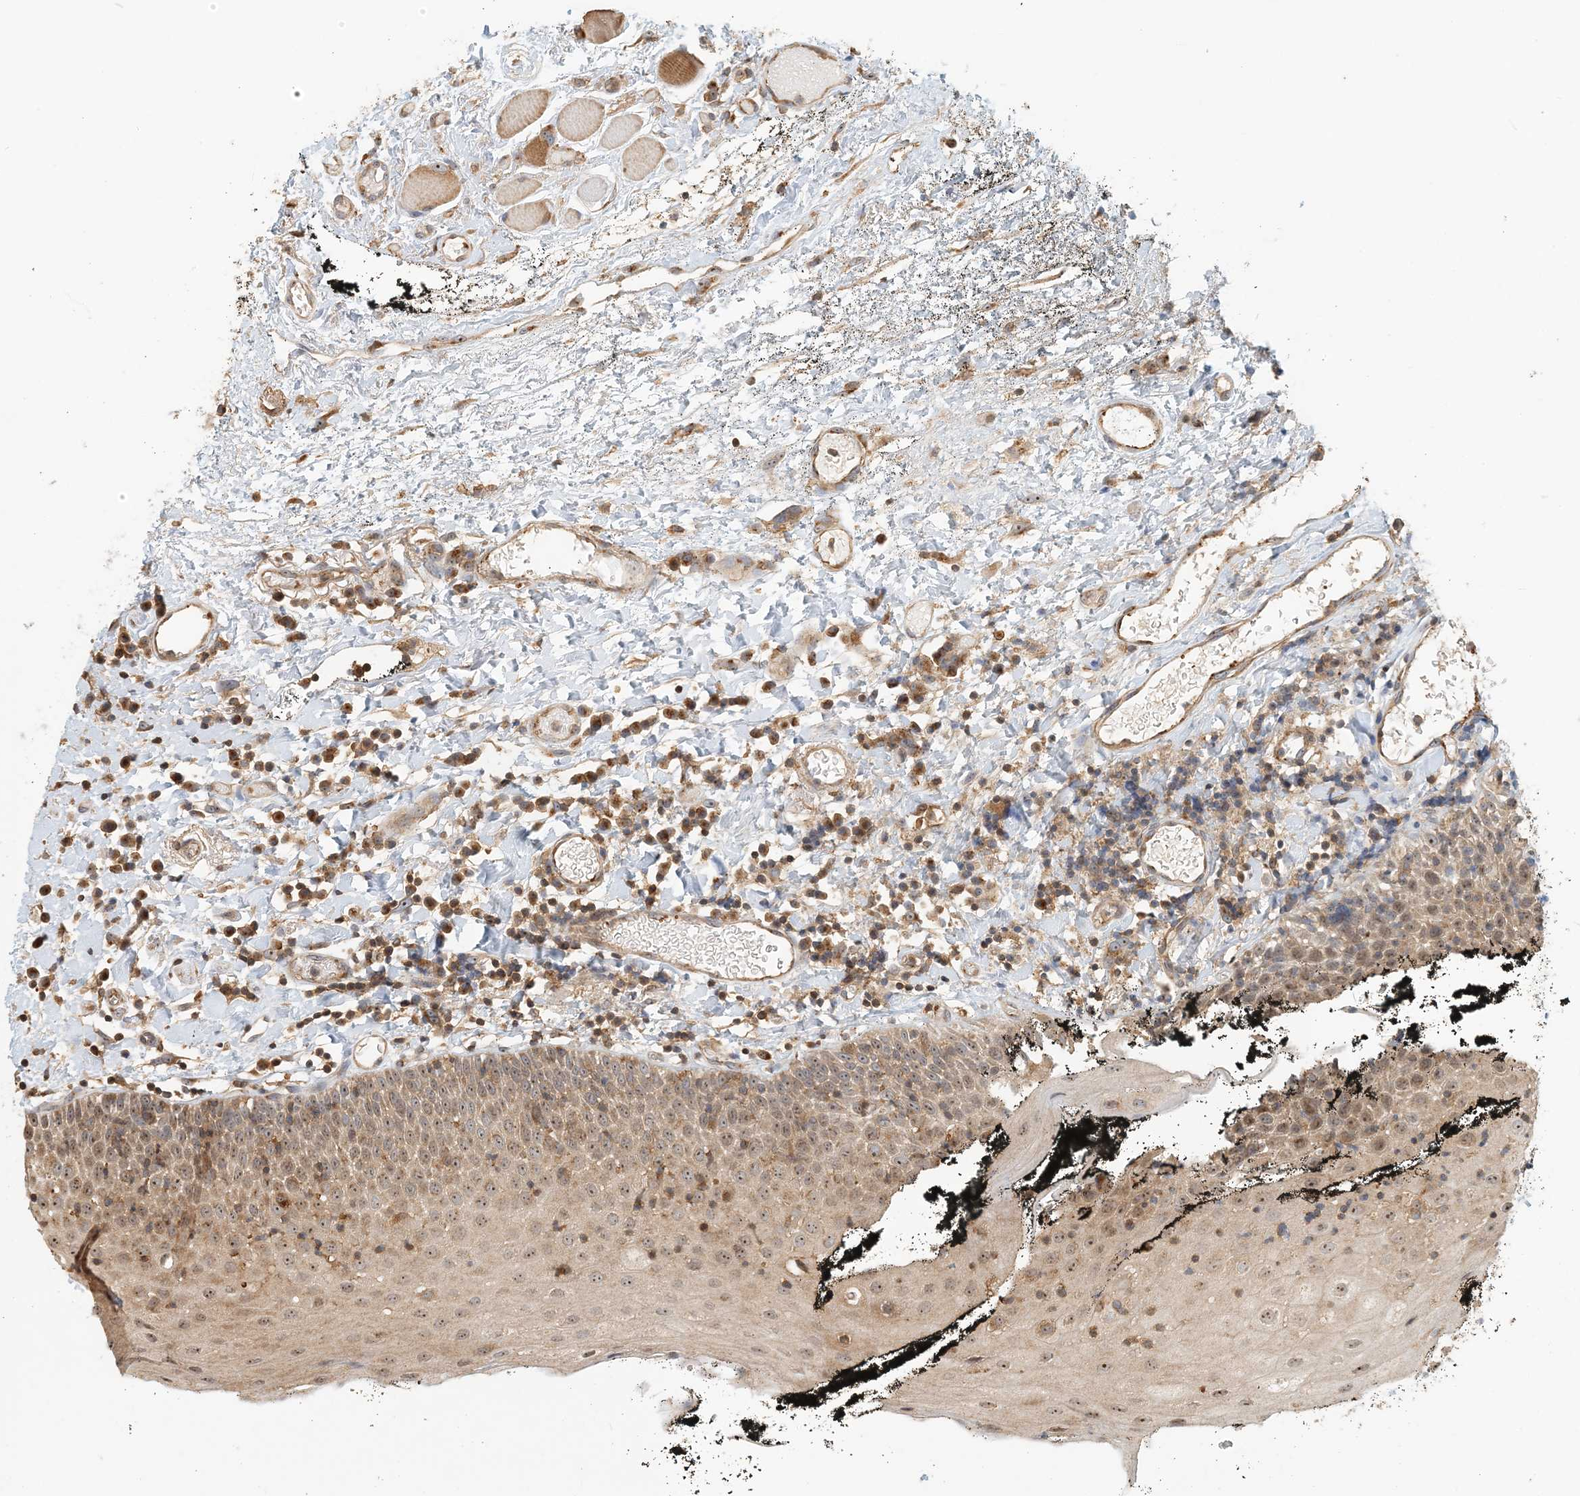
{"staining": {"intensity": "moderate", "quantity": "<25%", "location": "cytoplasmic/membranous"}, "tissue": "oral mucosa", "cell_type": "Squamous epithelial cells", "image_type": "normal", "snomed": [{"axis": "morphology", "description": "Normal tissue, NOS"}, {"axis": "topography", "description": "Oral tissue"}], "caption": "Benign oral mucosa was stained to show a protein in brown. There is low levels of moderate cytoplasmic/membranous staining in approximately <25% of squamous epithelial cells.", "gene": "COLEC11", "patient": {"sex": "male", "age": 74}}